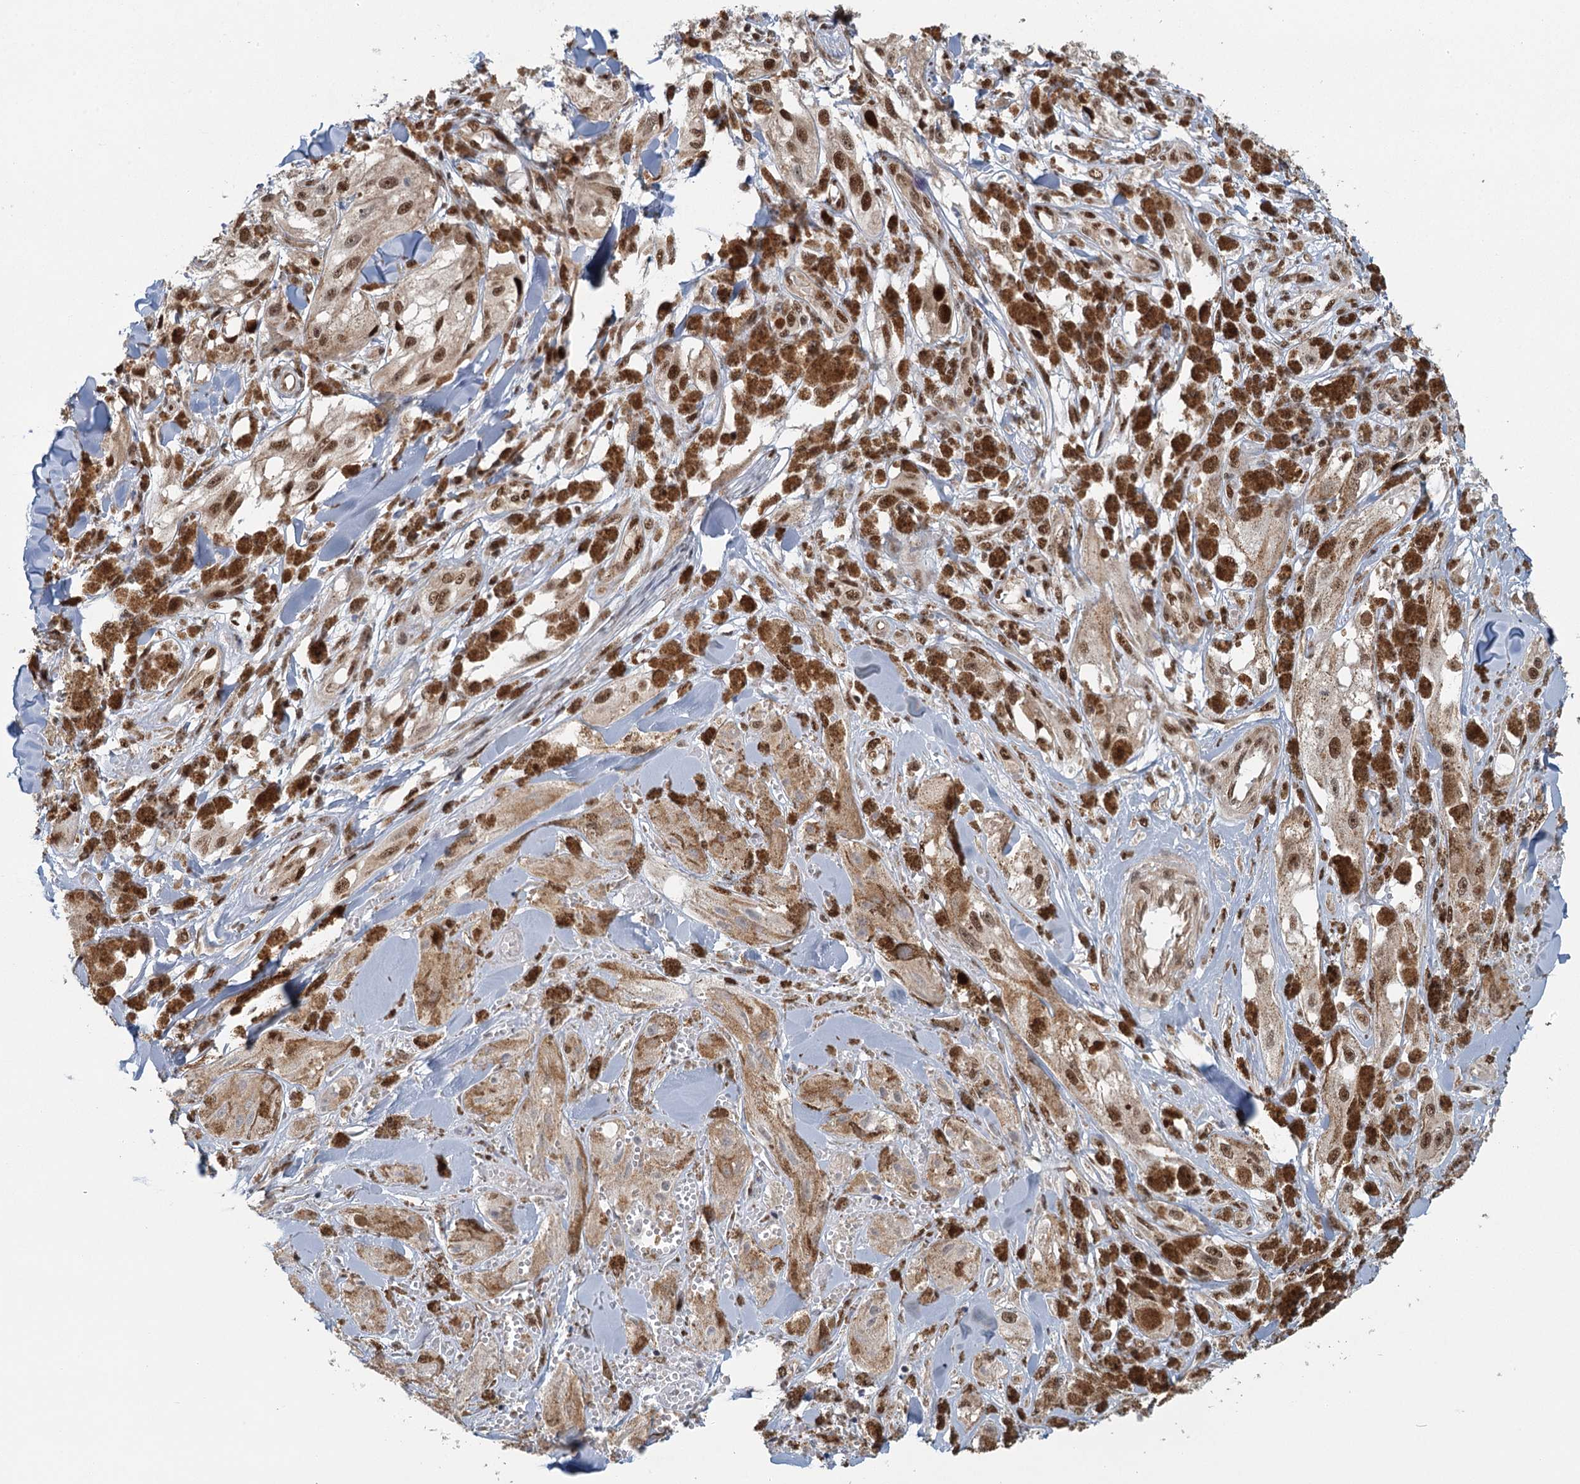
{"staining": {"intensity": "moderate", "quantity": ">75%", "location": "cytoplasmic/membranous,nuclear"}, "tissue": "melanoma", "cell_type": "Tumor cells", "image_type": "cancer", "snomed": [{"axis": "morphology", "description": "Malignant melanoma, NOS"}, {"axis": "topography", "description": "Skin"}], "caption": "Tumor cells show medium levels of moderate cytoplasmic/membranous and nuclear expression in approximately >75% of cells in human melanoma. Ihc stains the protein of interest in brown and the nuclei are stained blue.", "gene": "GPATCH11", "patient": {"sex": "male", "age": 88}}